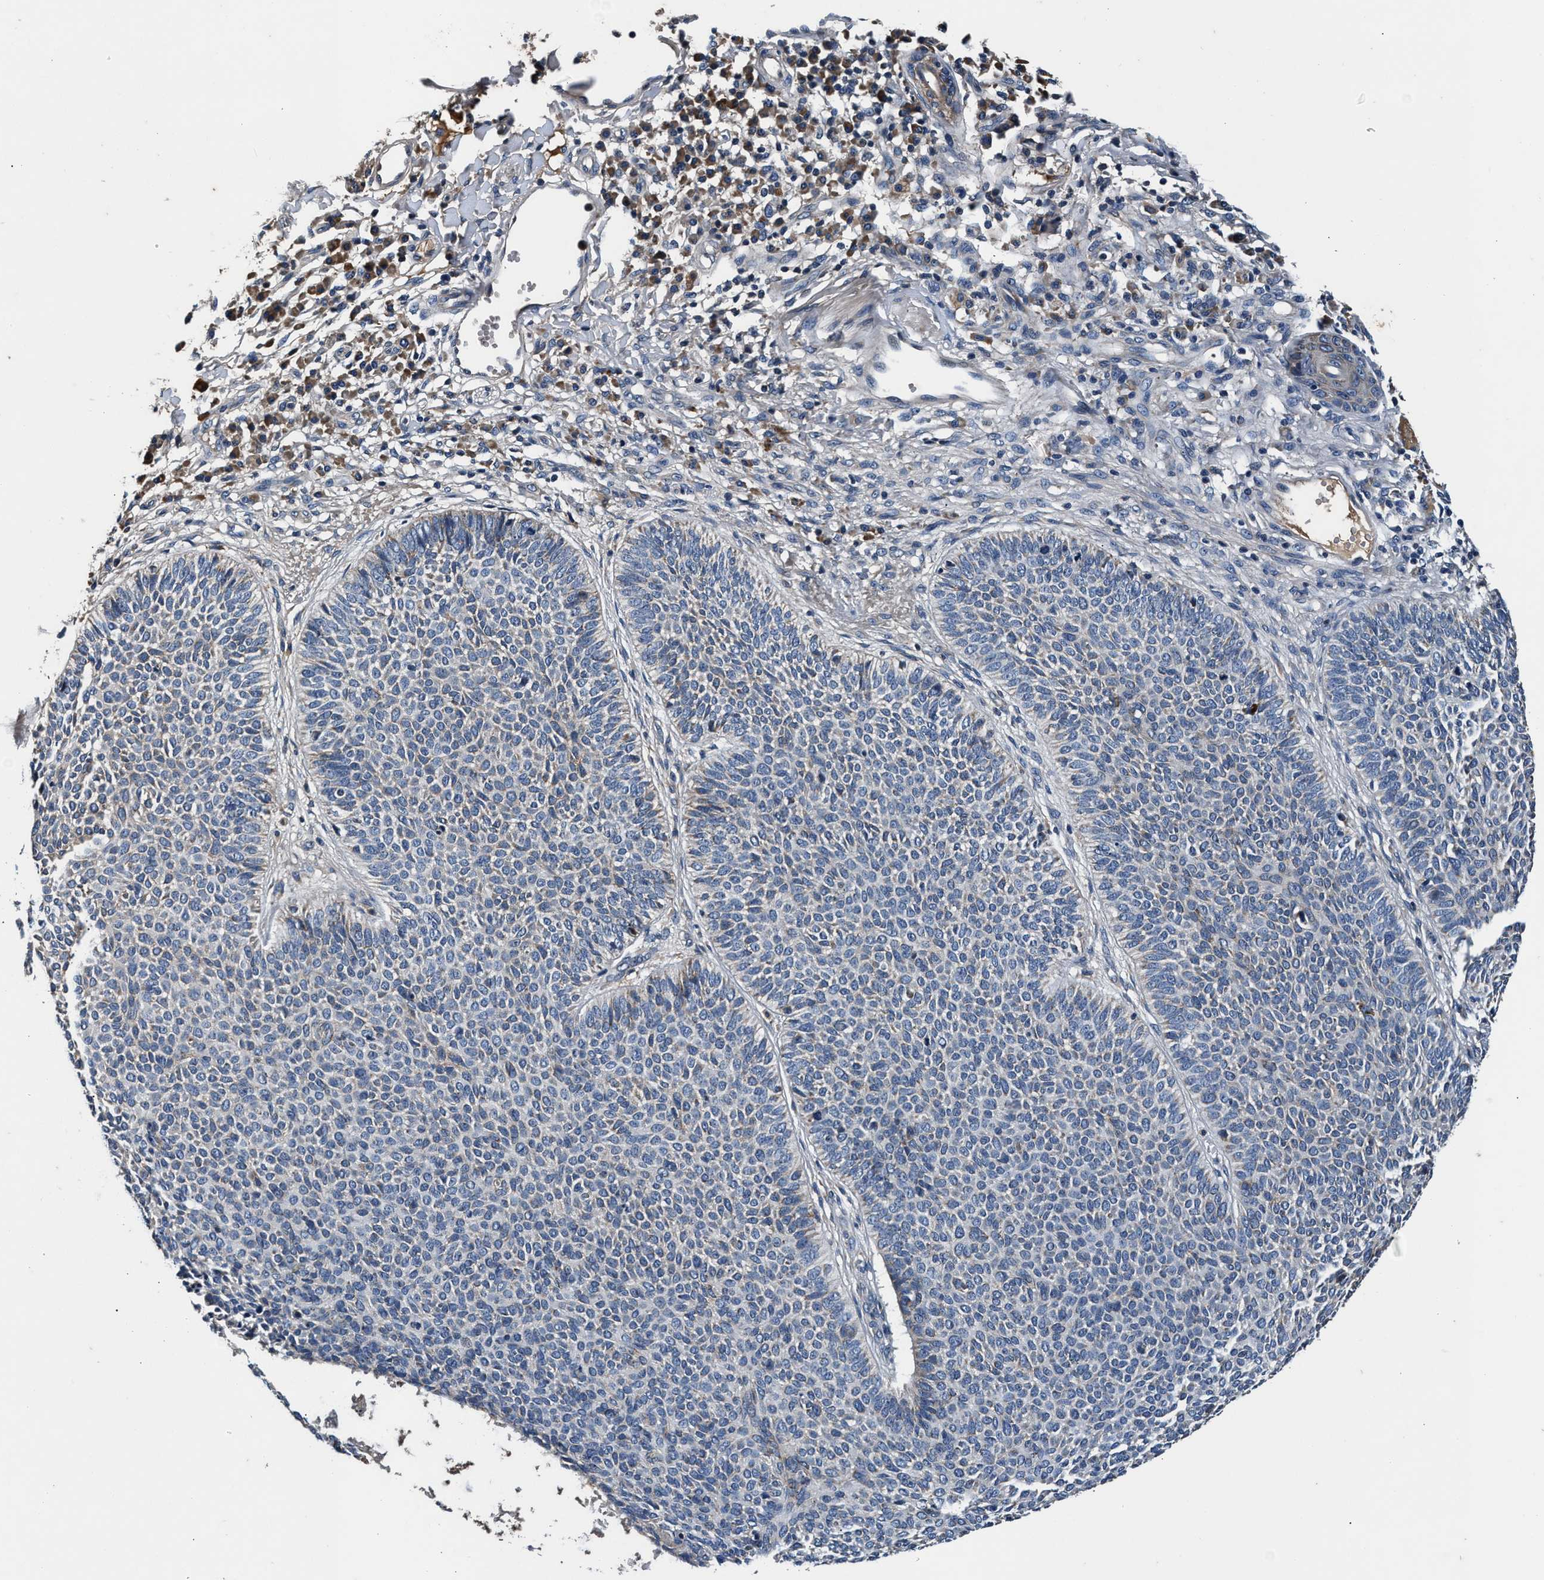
{"staining": {"intensity": "weak", "quantity": "<25%", "location": "cytoplasmic/membranous"}, "tissue": "skin cancer", "cell_type": "Tumor cells", "image_type": "cancer", "snomed": [{"axis": "morphology", "description": "Normal tissue, NOS"}, {"axis": "morphology", "description": "Basal cell carcinoma"}, {"axis": "topography", "description": "Skin"}], "caption": "The immunohistochemistry (IHC) micrograph has no significant positivity in tumor cells of basal cell carcinoma (skin) tissue. Nuclei are stained in blue.", "gene": "IMMT", "patient": {"sex": "male", "age": 52}}